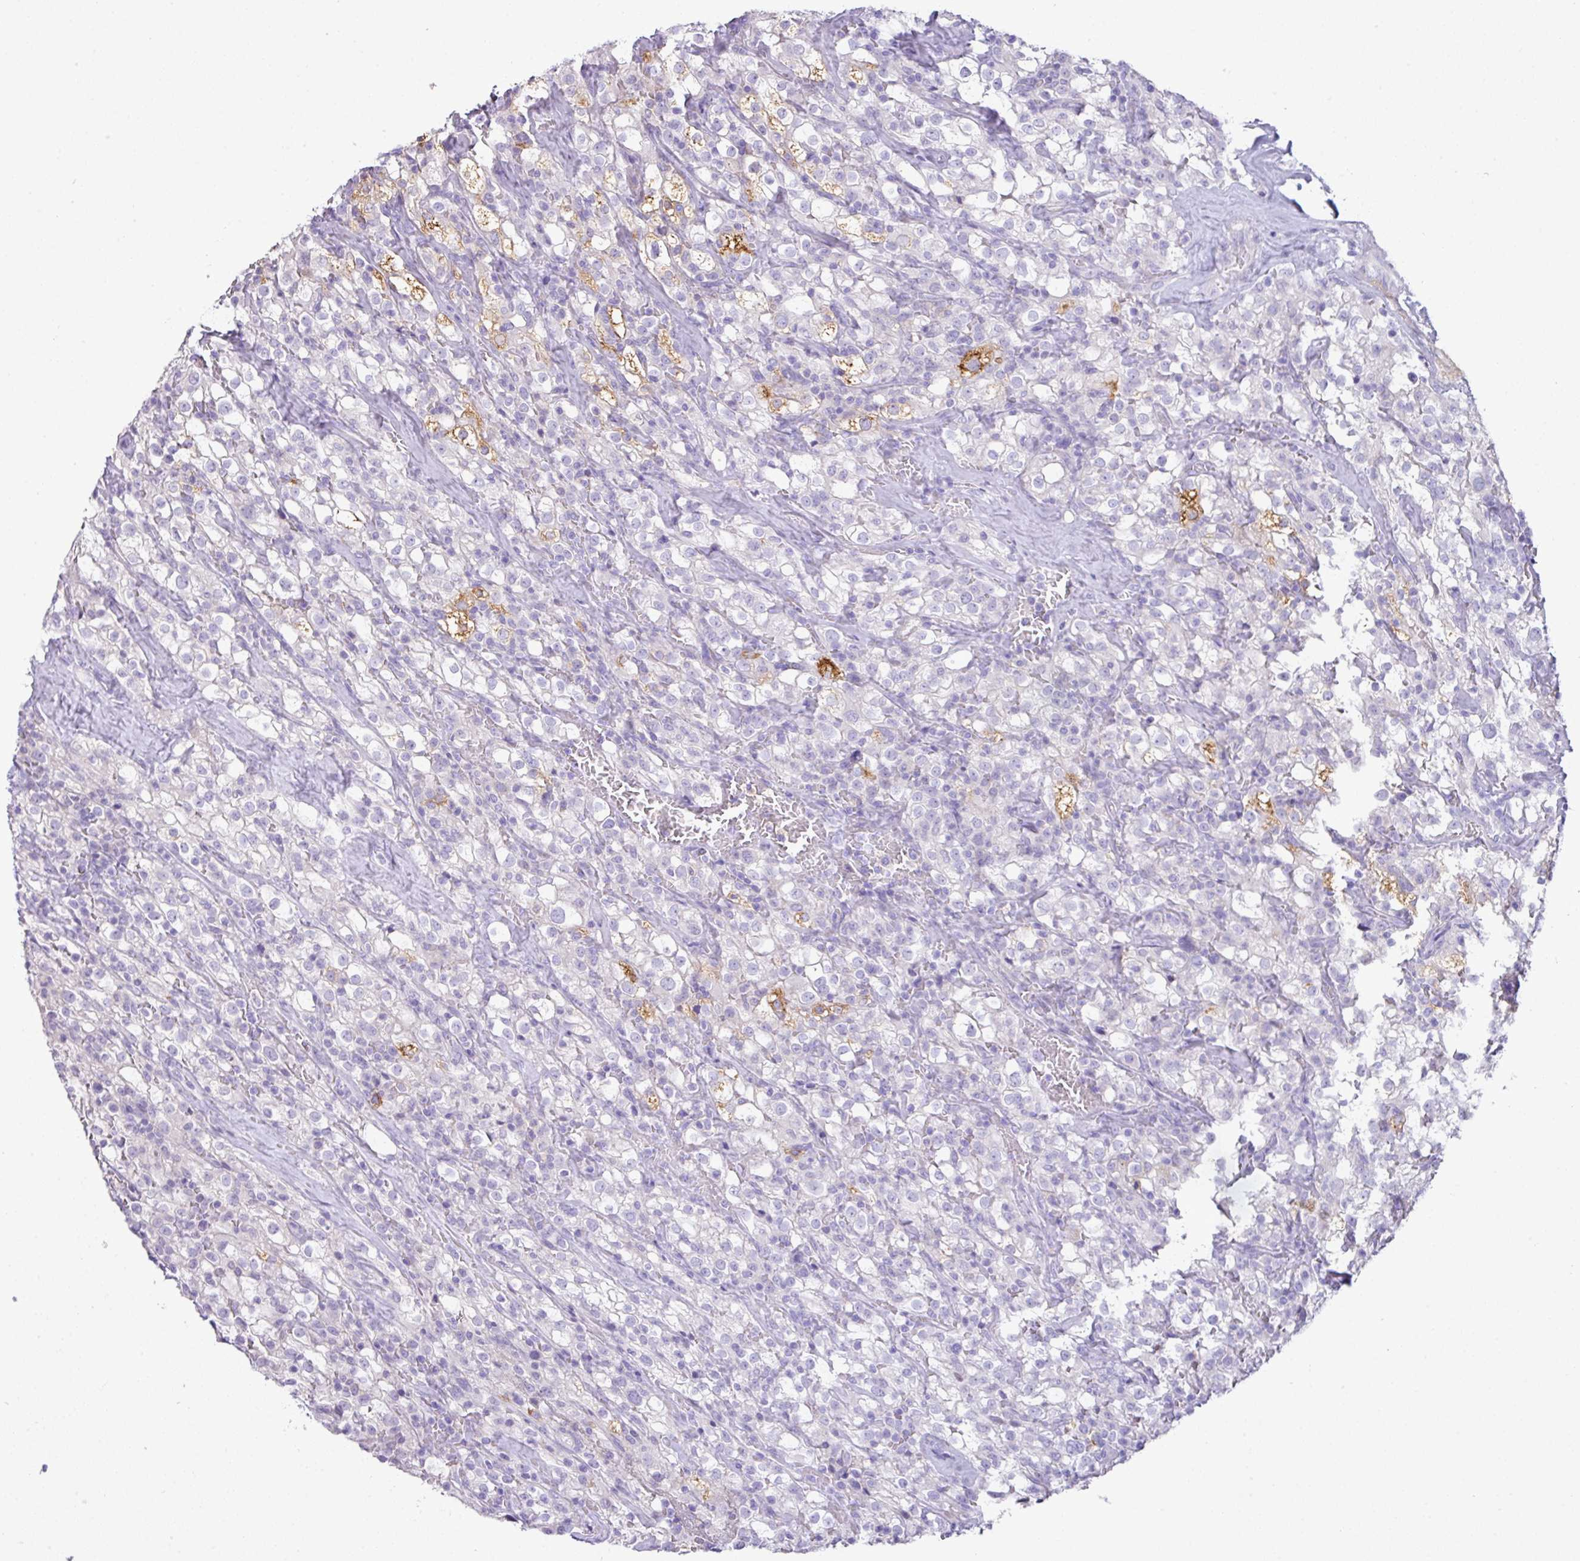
{"staining": {"intensity": "negative", "quantity": "none", "location": "none"}, "tissue": "renal cancer", "cell_type": "Tumor cells", "image_type": "cancer", "snomed": [{"axis": "morphology", "description": "Adenocarcinoma, NOS"}, {"axis": "topography", "description": "Kidney"}], "caption": "Tumor cells are negative for protein expression in human renal cancer (adenocarcinoma).", "gene": "OR6C6", "patient": {"sex": "female", "age": 74}}